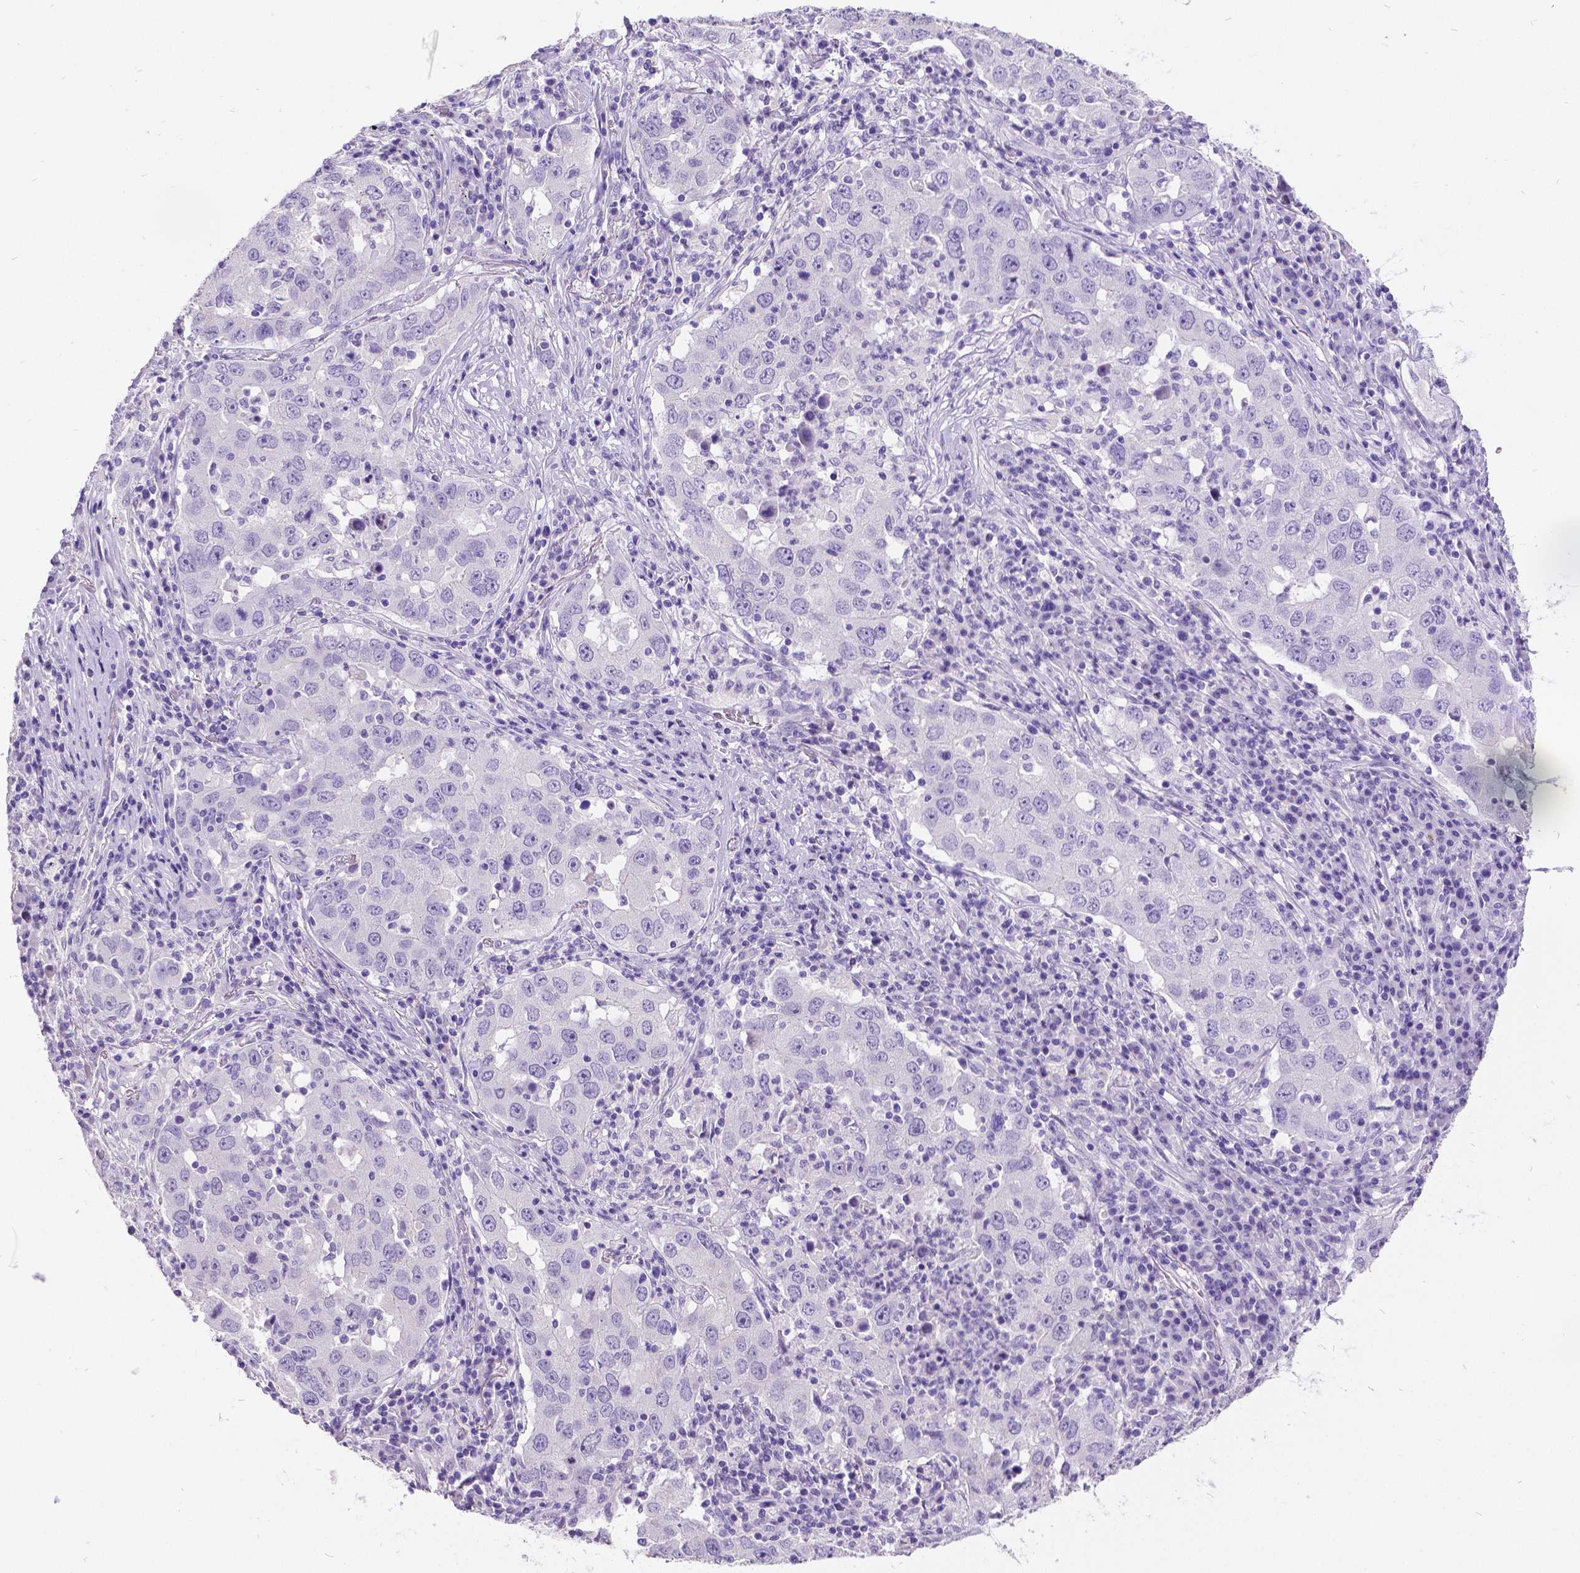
{"staining": {"intensity": "negative", "quantity": "none", "location": "none"}, "tissue": "lung cancer", "cell_type": "Tumor cells", "image_type": "cancer", "snomed": [{"axis": "morphology", "description": "Adenocarcinoma, NOS"}, {"axis": "topography", "description": "Lung"}], "caption": "Tumor cells show no significant protein staining in lung cancer (adenocarcinoma). Brightfield microscopy of IHC stained with DAB (brown) and hematoxylin (blue), captured at high magnification.", "gene": "SATB2", "patient": {"sex": "male", "age": 73}}